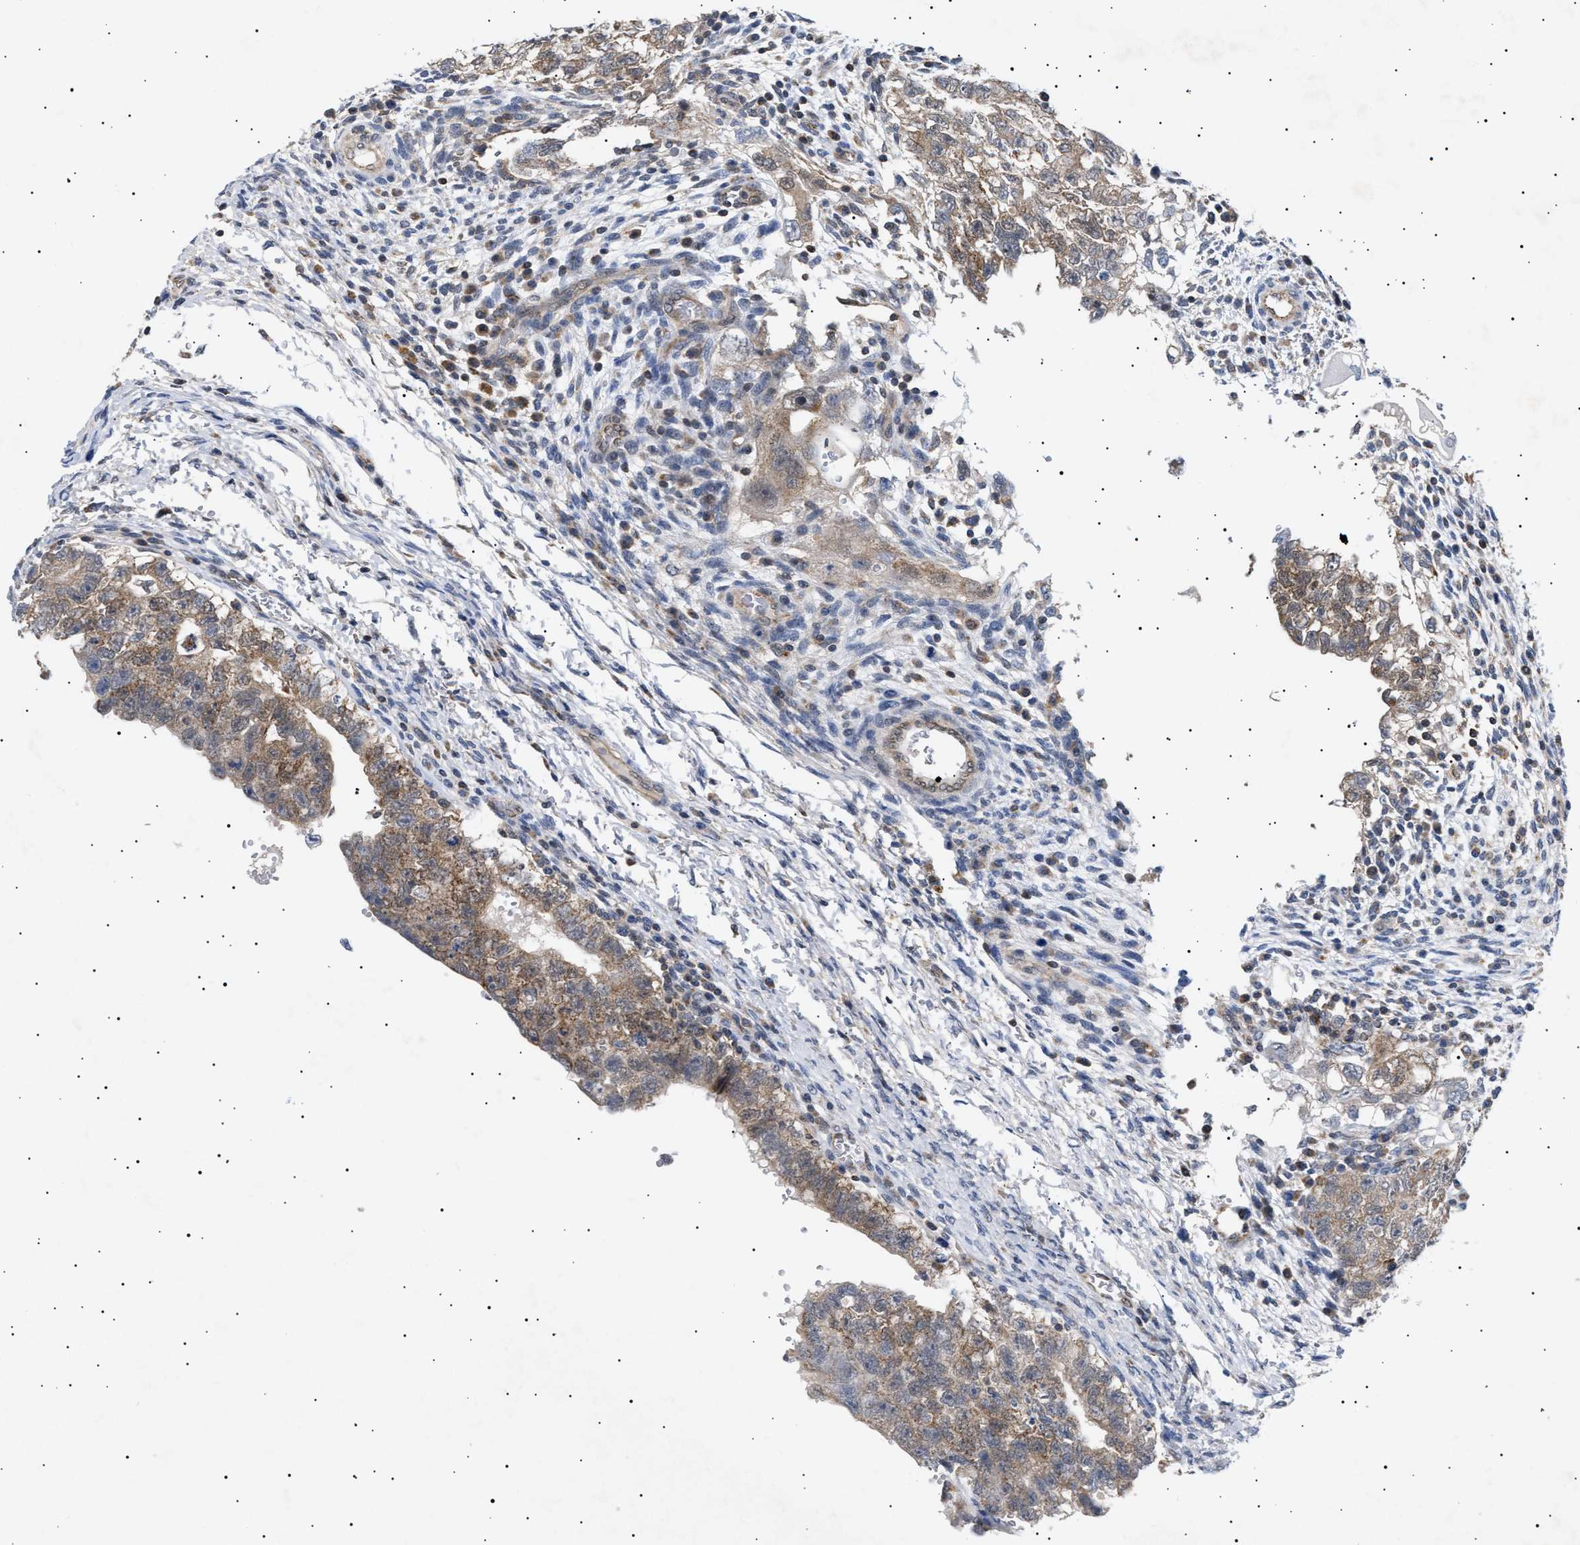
{"staining": {"intensity": "moderate", "quantity": ">75%", "location": "cytoplasmic/membranous"}, "tissue": "testis cancer", "cell_type": "Tumor cells", "image_type": "cancer", "snomed": [{"axis": "morphology", "description": "Seminoma, NOS"}, {"axis": "morphology", "description": "Carcinoma, Embryonal, NOS"}, {"axis": "topography", "description": "Testis"}], "caption": "Immunohistochemical staining of testis cancer (embryonal carcinoma) reveals medium levels of moderate cytoplasmic/membranous staining in about >75% of tumor cells. (DAB (3,3'-diaminobenzidine) IHC with brightfield microscopy, high magnification).", "gene": "SIRT5", "patient": {"sex": "male", "age": 38}}